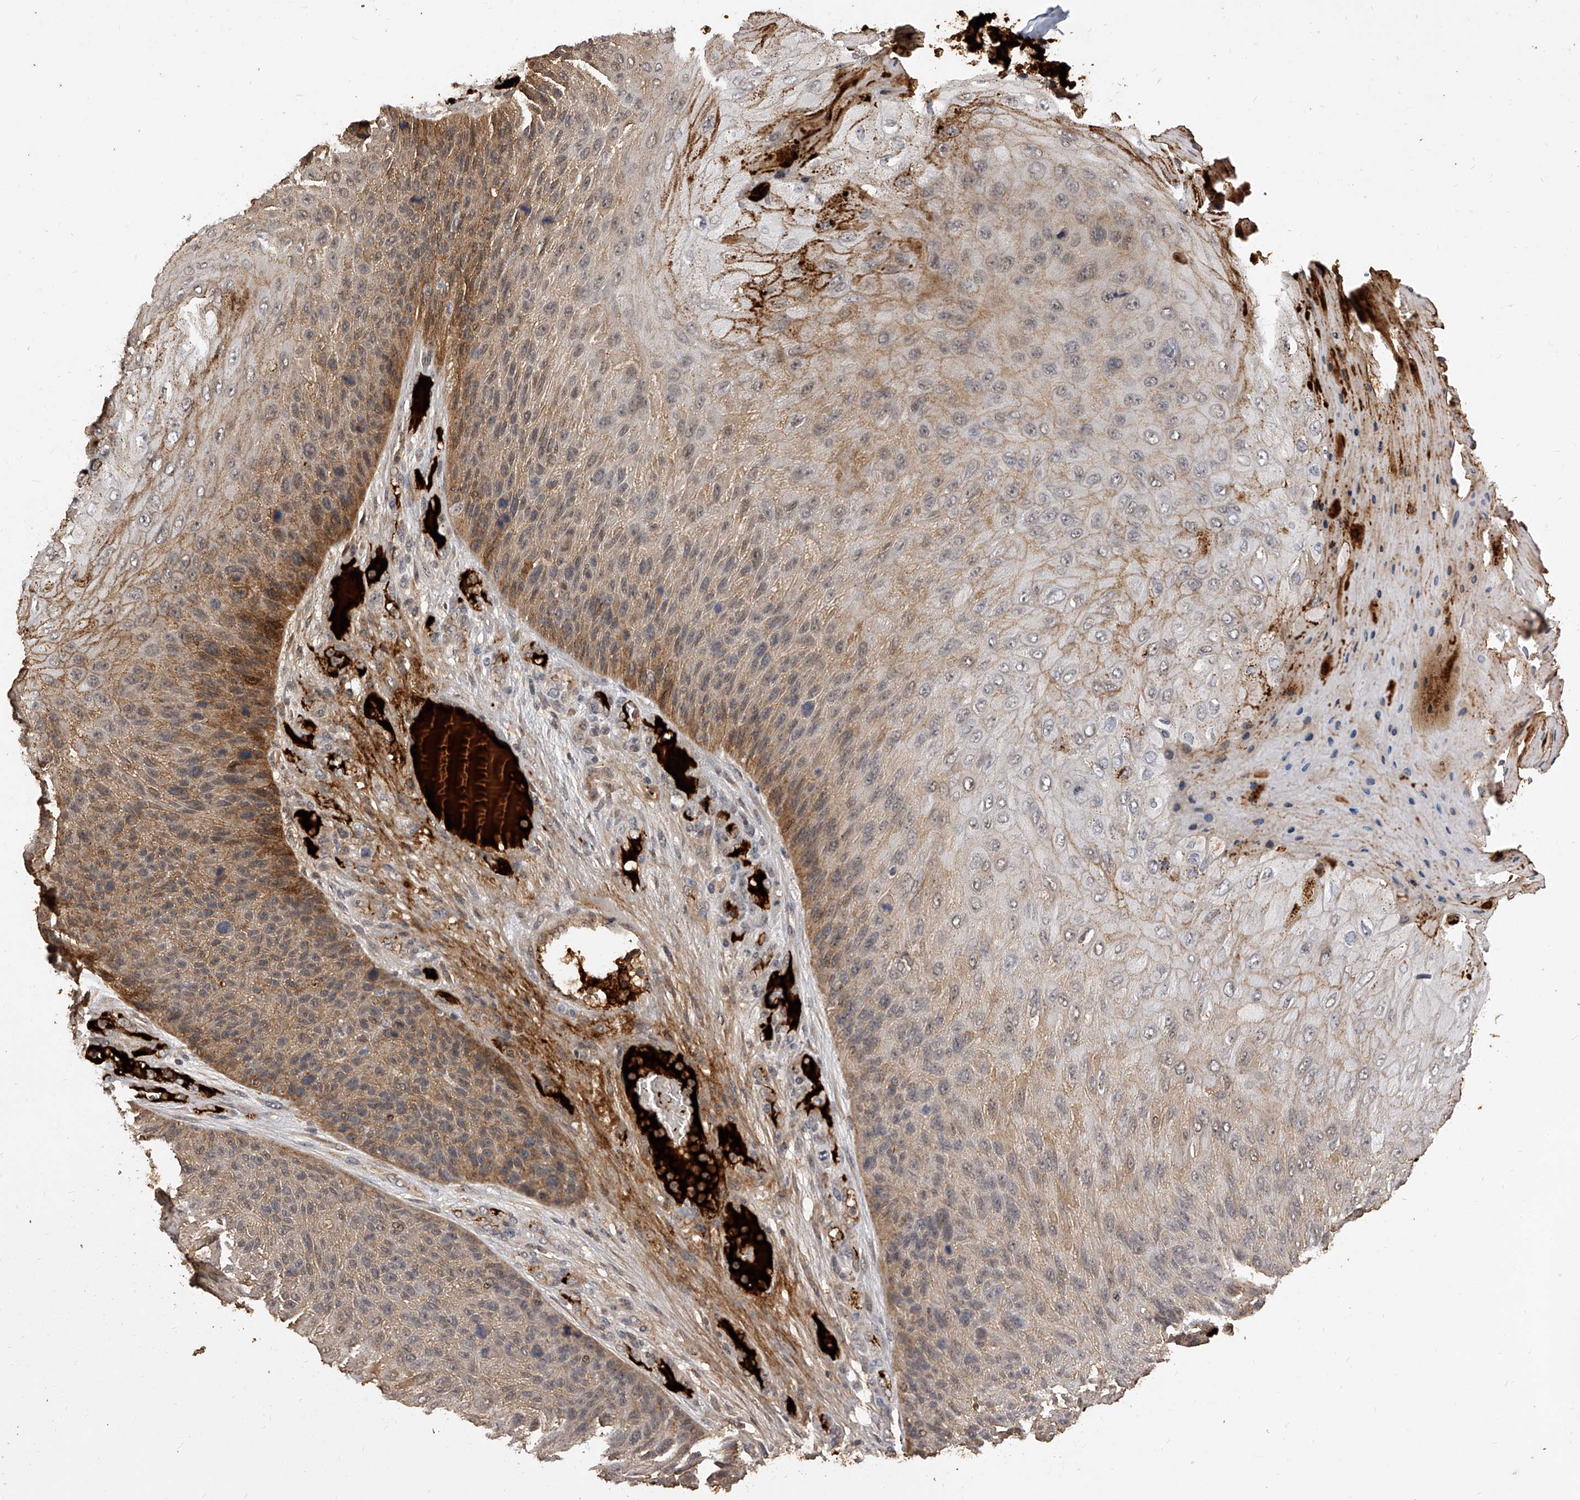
{"staining": {"intensity": "moderate", "quantity": "25%-75%", "location": "cytoplasmic/membranous"}, "tissue": "skin cancer", "cell_type": "Tumor cells", "image_type": "cancer", "snomed": [{"axis": "morphology", "description": "Squamous cell carcinoma, NOS"}, {"axis": "topography", "description": "Skin"}], "caption": "The histopathology image displays staining of skin cancer (squamous cell carcinoma), revealing moderate cytoplasmic/membranous protein expression (brown color) within tumor cells.", "gene": "CFAP410", "patient": {"sex": "female", "age": 88}}